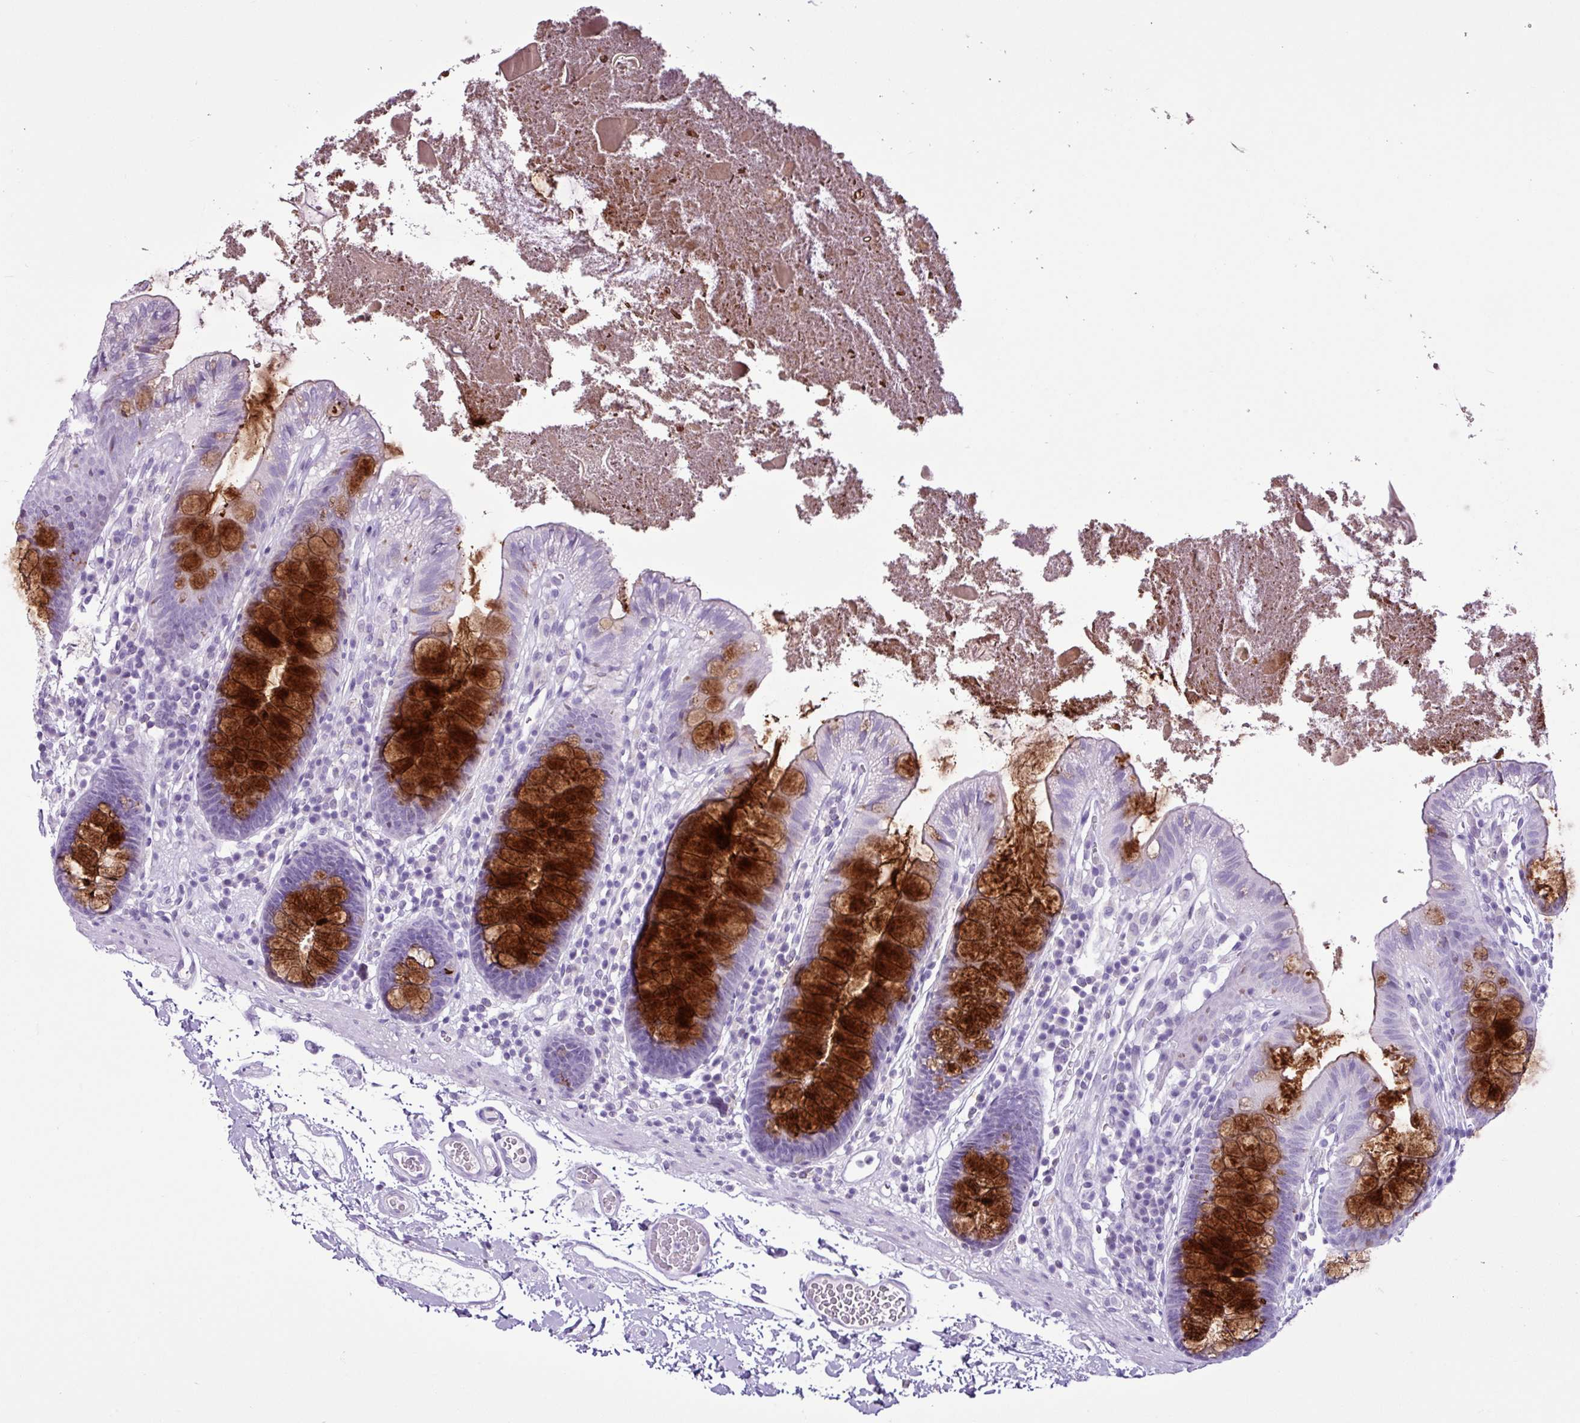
{"staining": {"intensity": "negative", "quantity": "none", "location": "none"}, "tissue": "colon", "cell_type": "Endothelial cells", "image_type": "normal", "snomed": [{"axis": "morphology", "description": "Normal tissue, NOS"}, {"axis": "topography", "description": "Colon"}], "caption": "Immunohistochemical staining of normal colon demonstrates no significant expression in endothelial cells. (Stains: DAB immunohistochemistry with hematoxylin counter stain, Microscopy: brightfield microscopy at high magnification).", "gene": "PGR", "patient": {"sex": "male", "age": 84}}